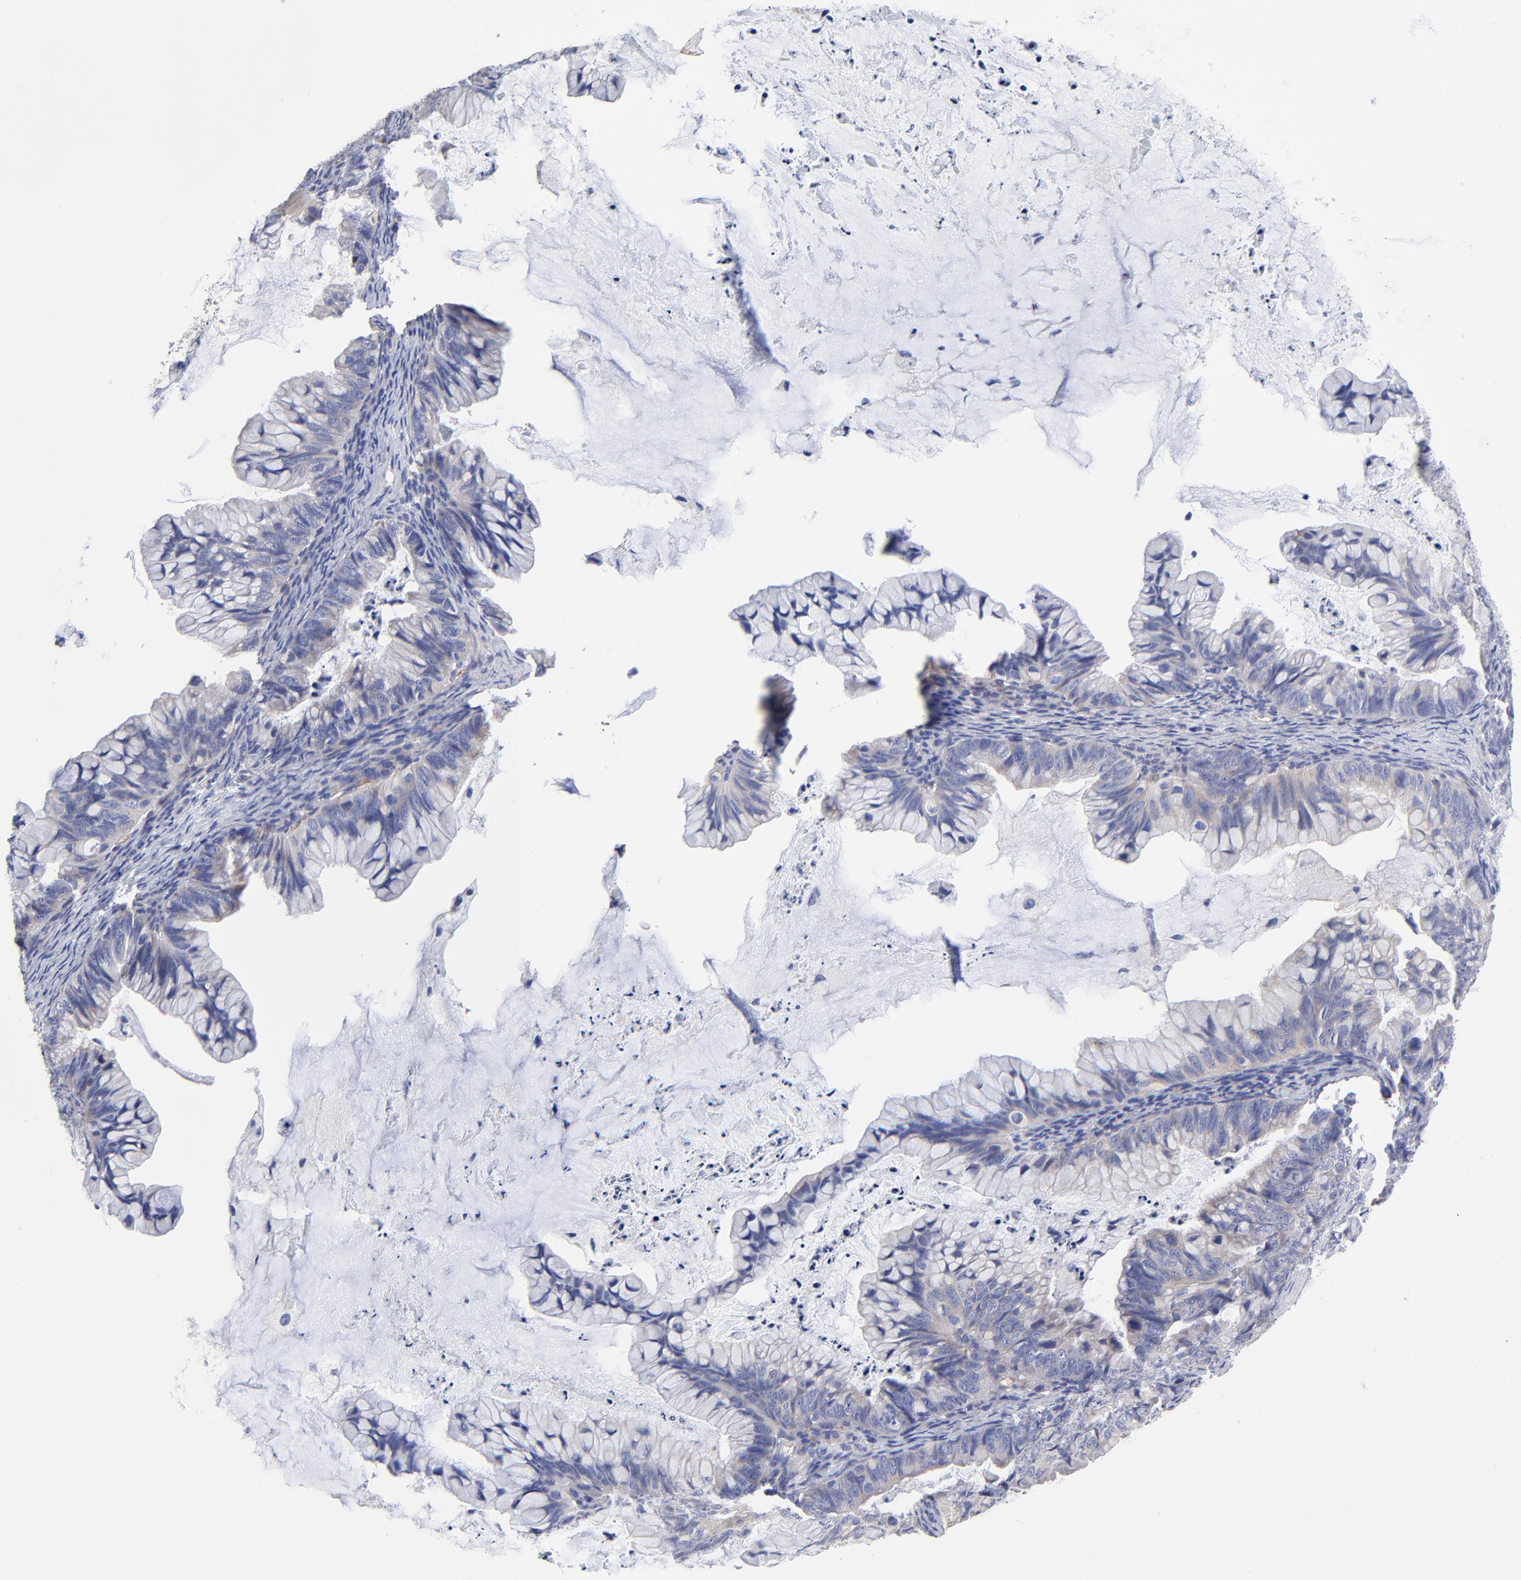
{"staining": {"intensity": "weak", "quantity": "<25%", "location": "cytoplasmic/membranous"}, "tissue": "ovarian cancer", "cell_type": "Tumor cells", "image_type": "cancer", "snomed": [{"axis": "morphology", "description": "Cystadenocarcinoma, mucinous, NOS"}, {"axis": "topography", "description": "Ovary"}], "caption": "This is a photomicrograph of immunohistochemistry staining of mucinous cystadenocarcinoma (ovarian), which shows no positivity in tumor cells. The staining was performed using DAB (3,3'-diaminobenzidine) to visualize the protein expression in brown, while the nuclei were stained in blue with hematoxylin (Magnification: 20x).", "gene": "SULF2", "patient": {"sex": "female", "age": 36}}